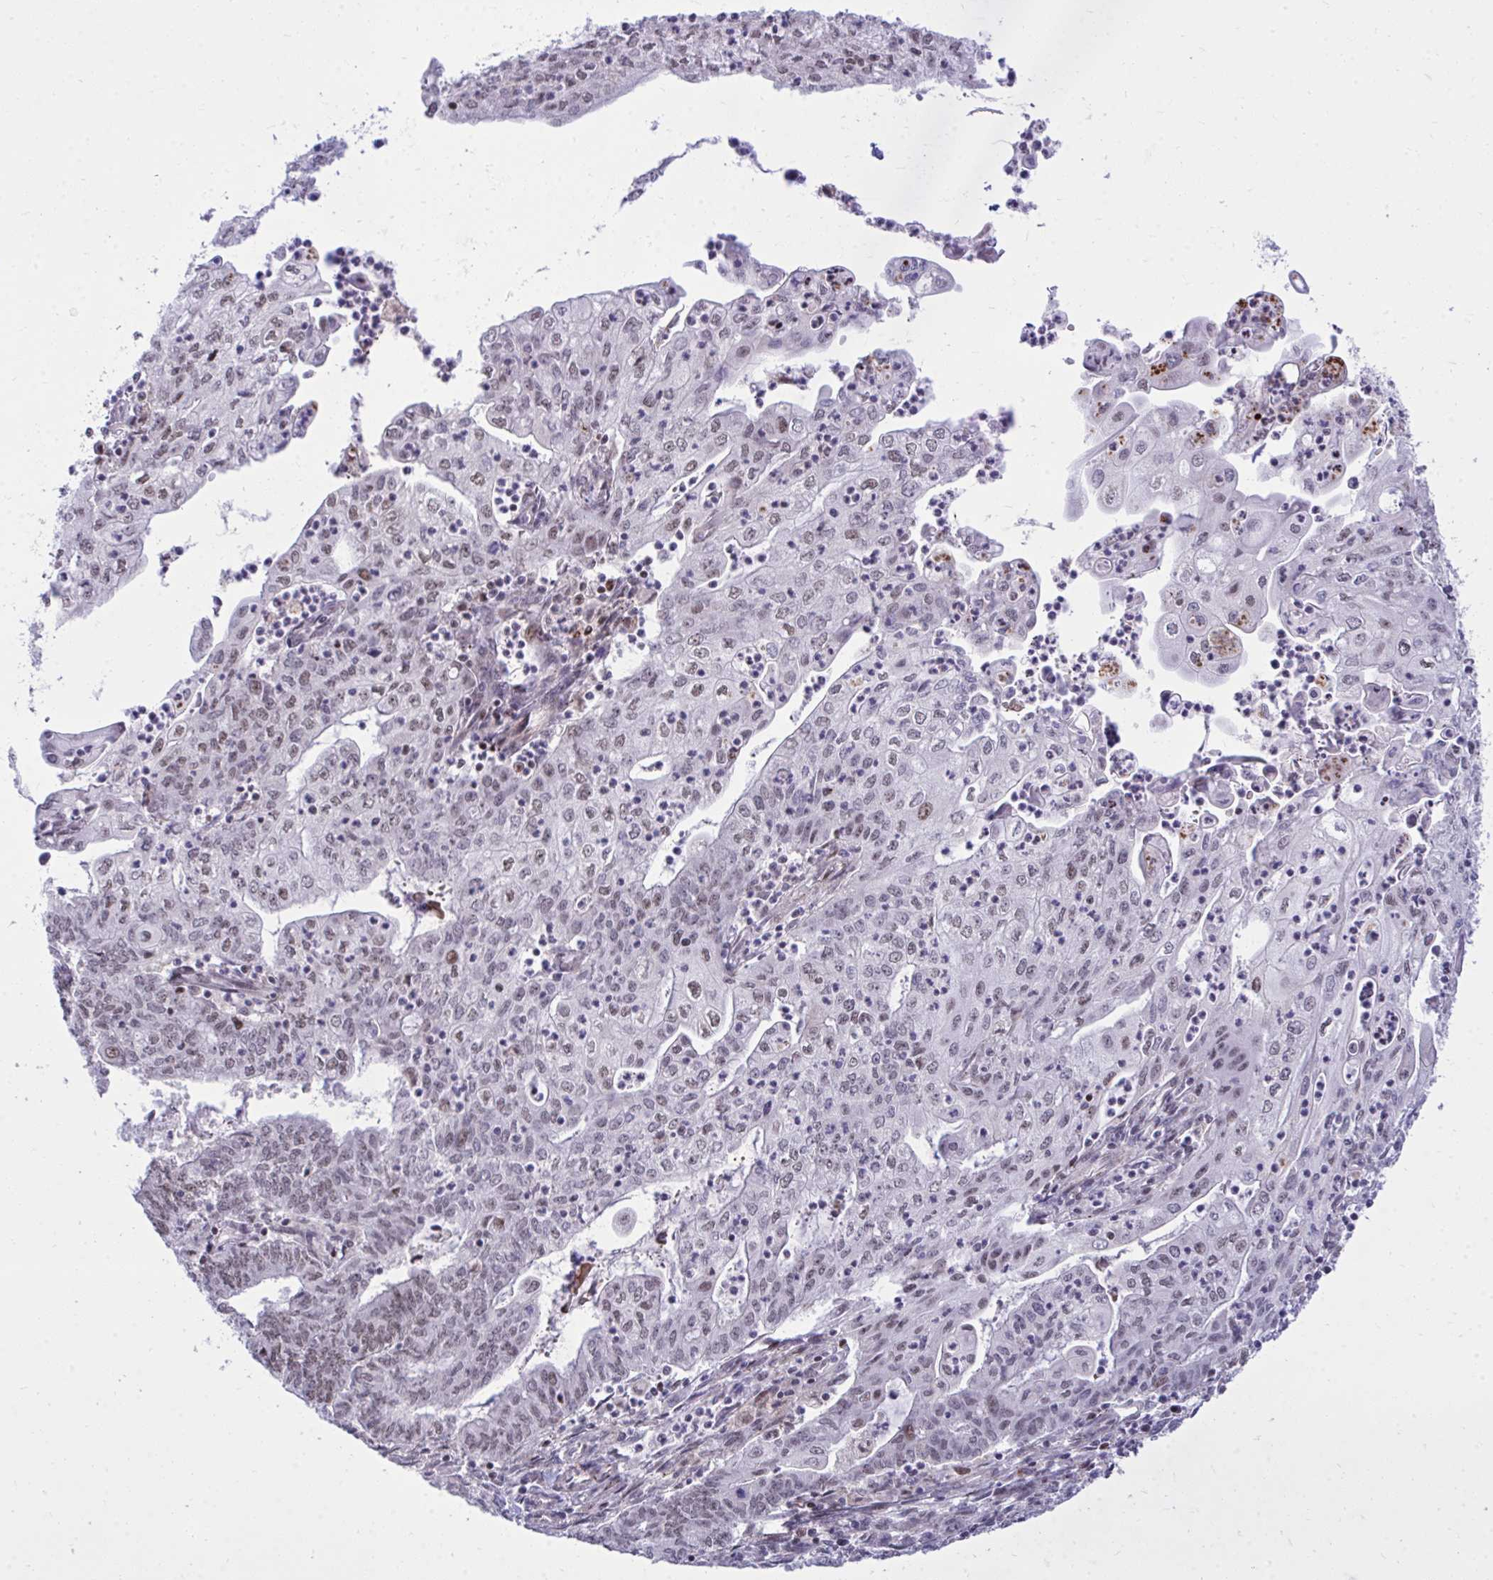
{"staining": {"intensity": "weak", "quantity": "25%-75%", "location": "nuclear"}, "tissue": "endometrial cancer", "cell_type": "Tumor cells", "image_type": "cancer", "snomed": [{"axis": "morphology", "description": "Adenocarcinoma, NOS"}, {"axis": "topography", "description": "Endometrium"}], "caption": "Protein staining of adenocarcinoma (endometrial) tissue exhibits weak nuclear staining in about 25%-75% of tumor cells.", "gene": "C14orf39", "patient": {"sex": "female", "age": 61}}